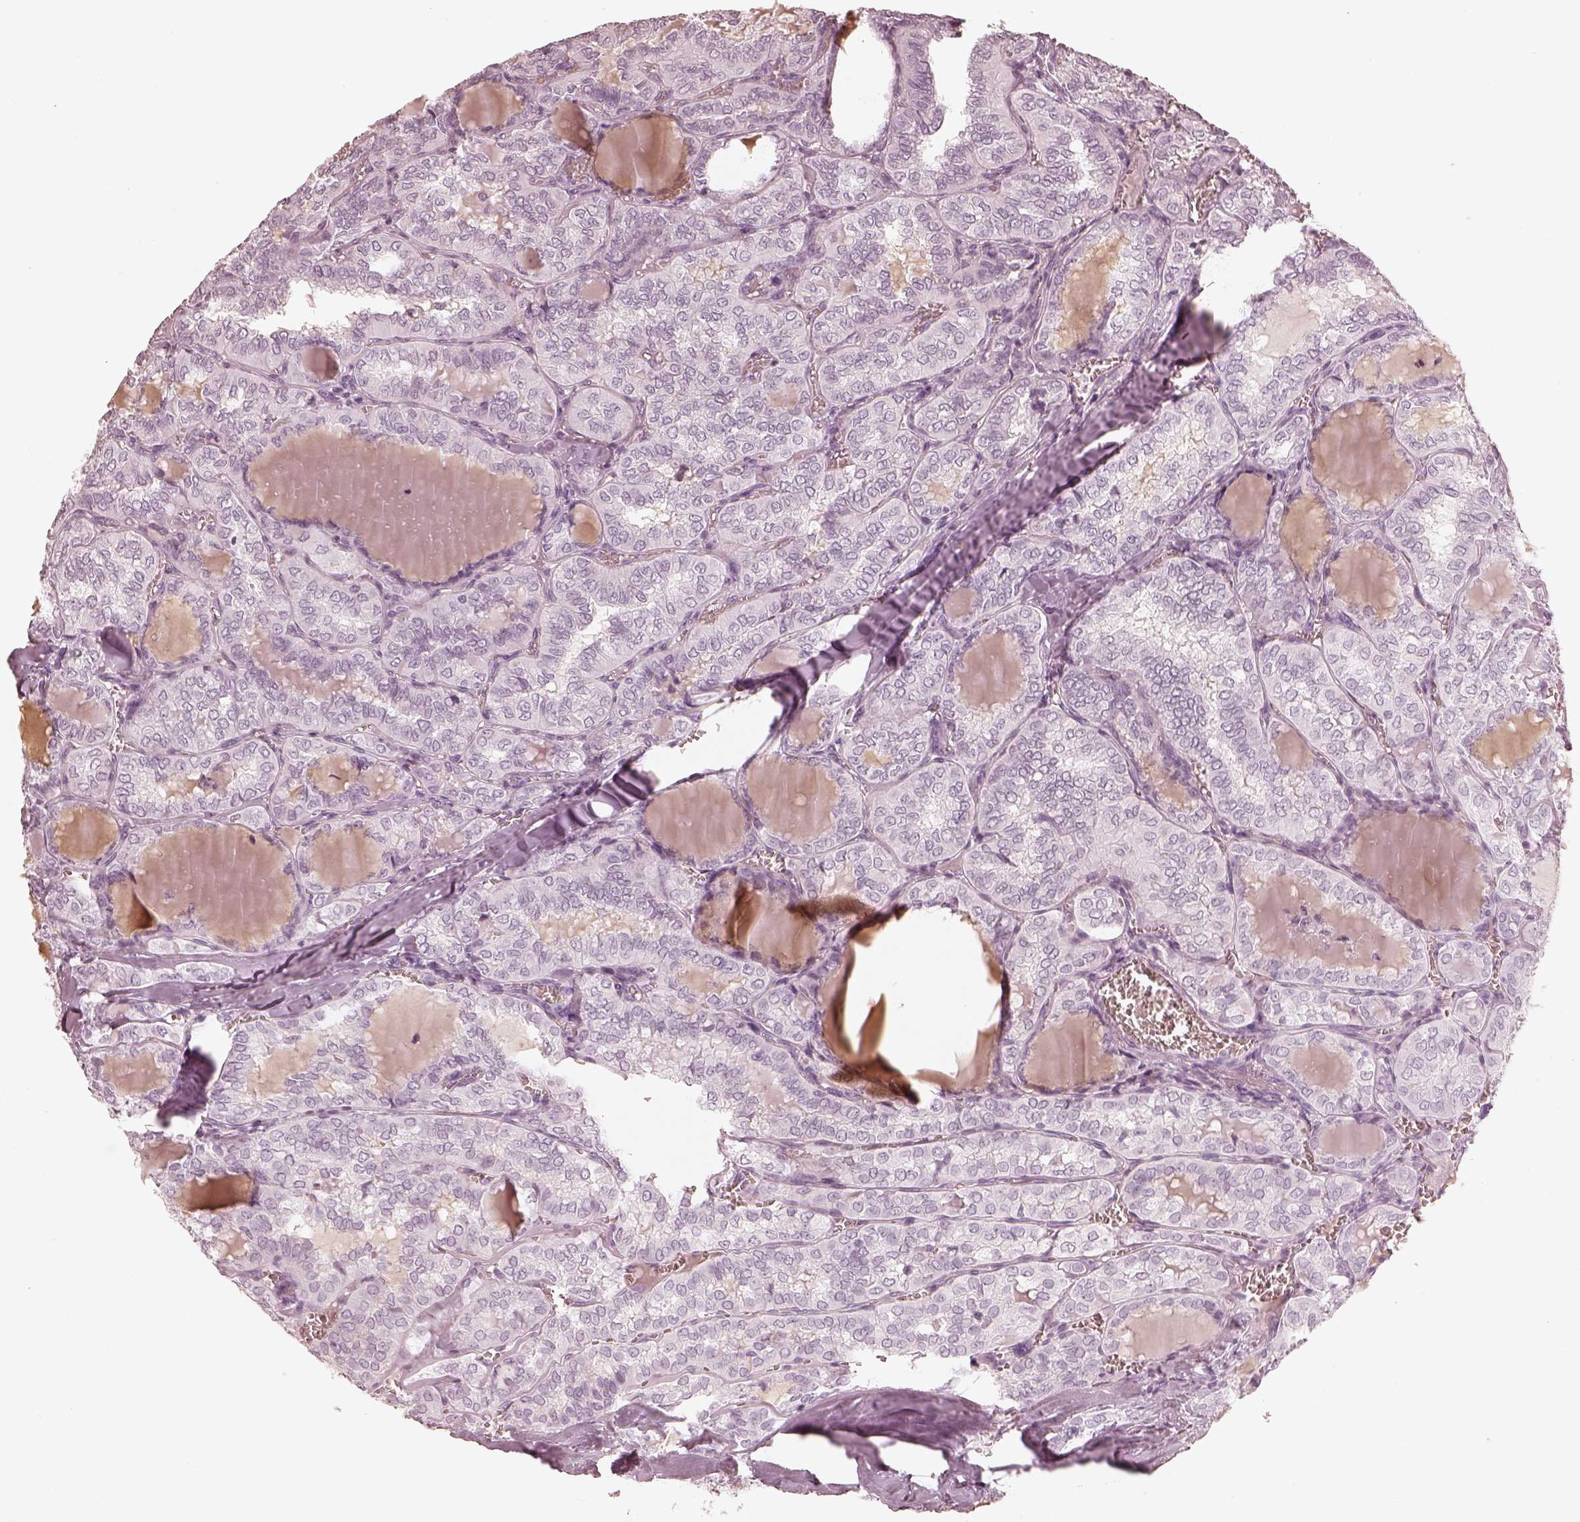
{"staining": {"intensity": "negative", "quantity": "none", "location": "none"}, "tissue": "thyroid cancer", "cell_type": "Tumor cells", "image_type": "cancer", "snomed": [{"axis": "morphology", "description": "Papillary adenocarcinoma, NOS"}, {"axis": "topography", "description": "Thyroid gland"}], "caption": "The photomicrograph displays no staining of tumor cells in thyroid papillary adenocarcinoma.", "gene": "CALR3", "patient": {"sex": "female", "age": 41}}